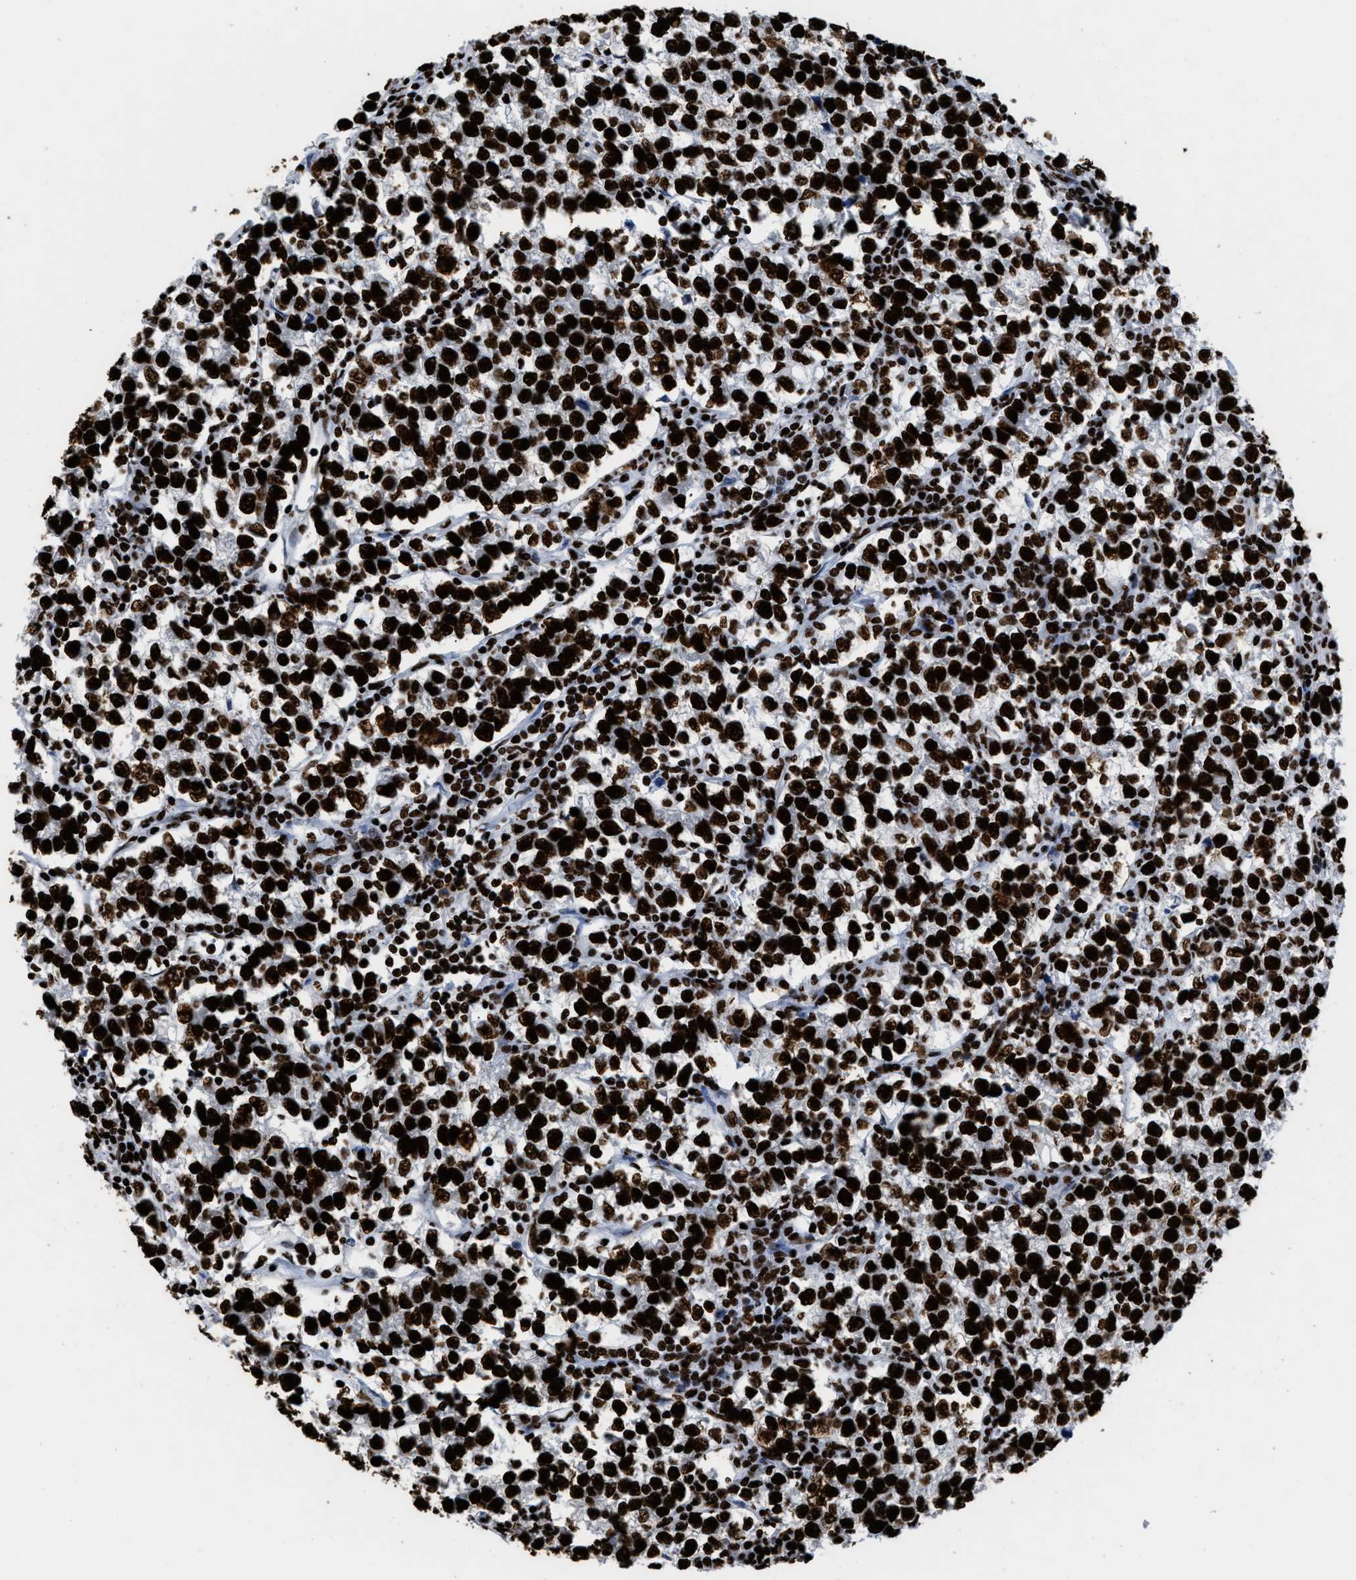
{"staining": {"intensity": "strong", "quantity": ">75%", "location": "nuclear"}, "tissue": "testis cancer", "cell_type": "Tumor cells", "image_type": "cancer", "snomed": [{"axis": "morphology", "description": "Normal tissue, NOS"}, {"axis": "morphology", "description": "Seminoma, NOS"}, {"axis": "topography", "description": "Testis"}], "caption": "A brown stain highlights strong nuclear expression of a protein in human seminoma (testis) tumor cells. (DAB (3,3'-diaminobenzidine) = brown stain, brightfield microscopy at high magnification).", "gene": "HNRNPM", "patient": {"sex": "male", "age": 43}}